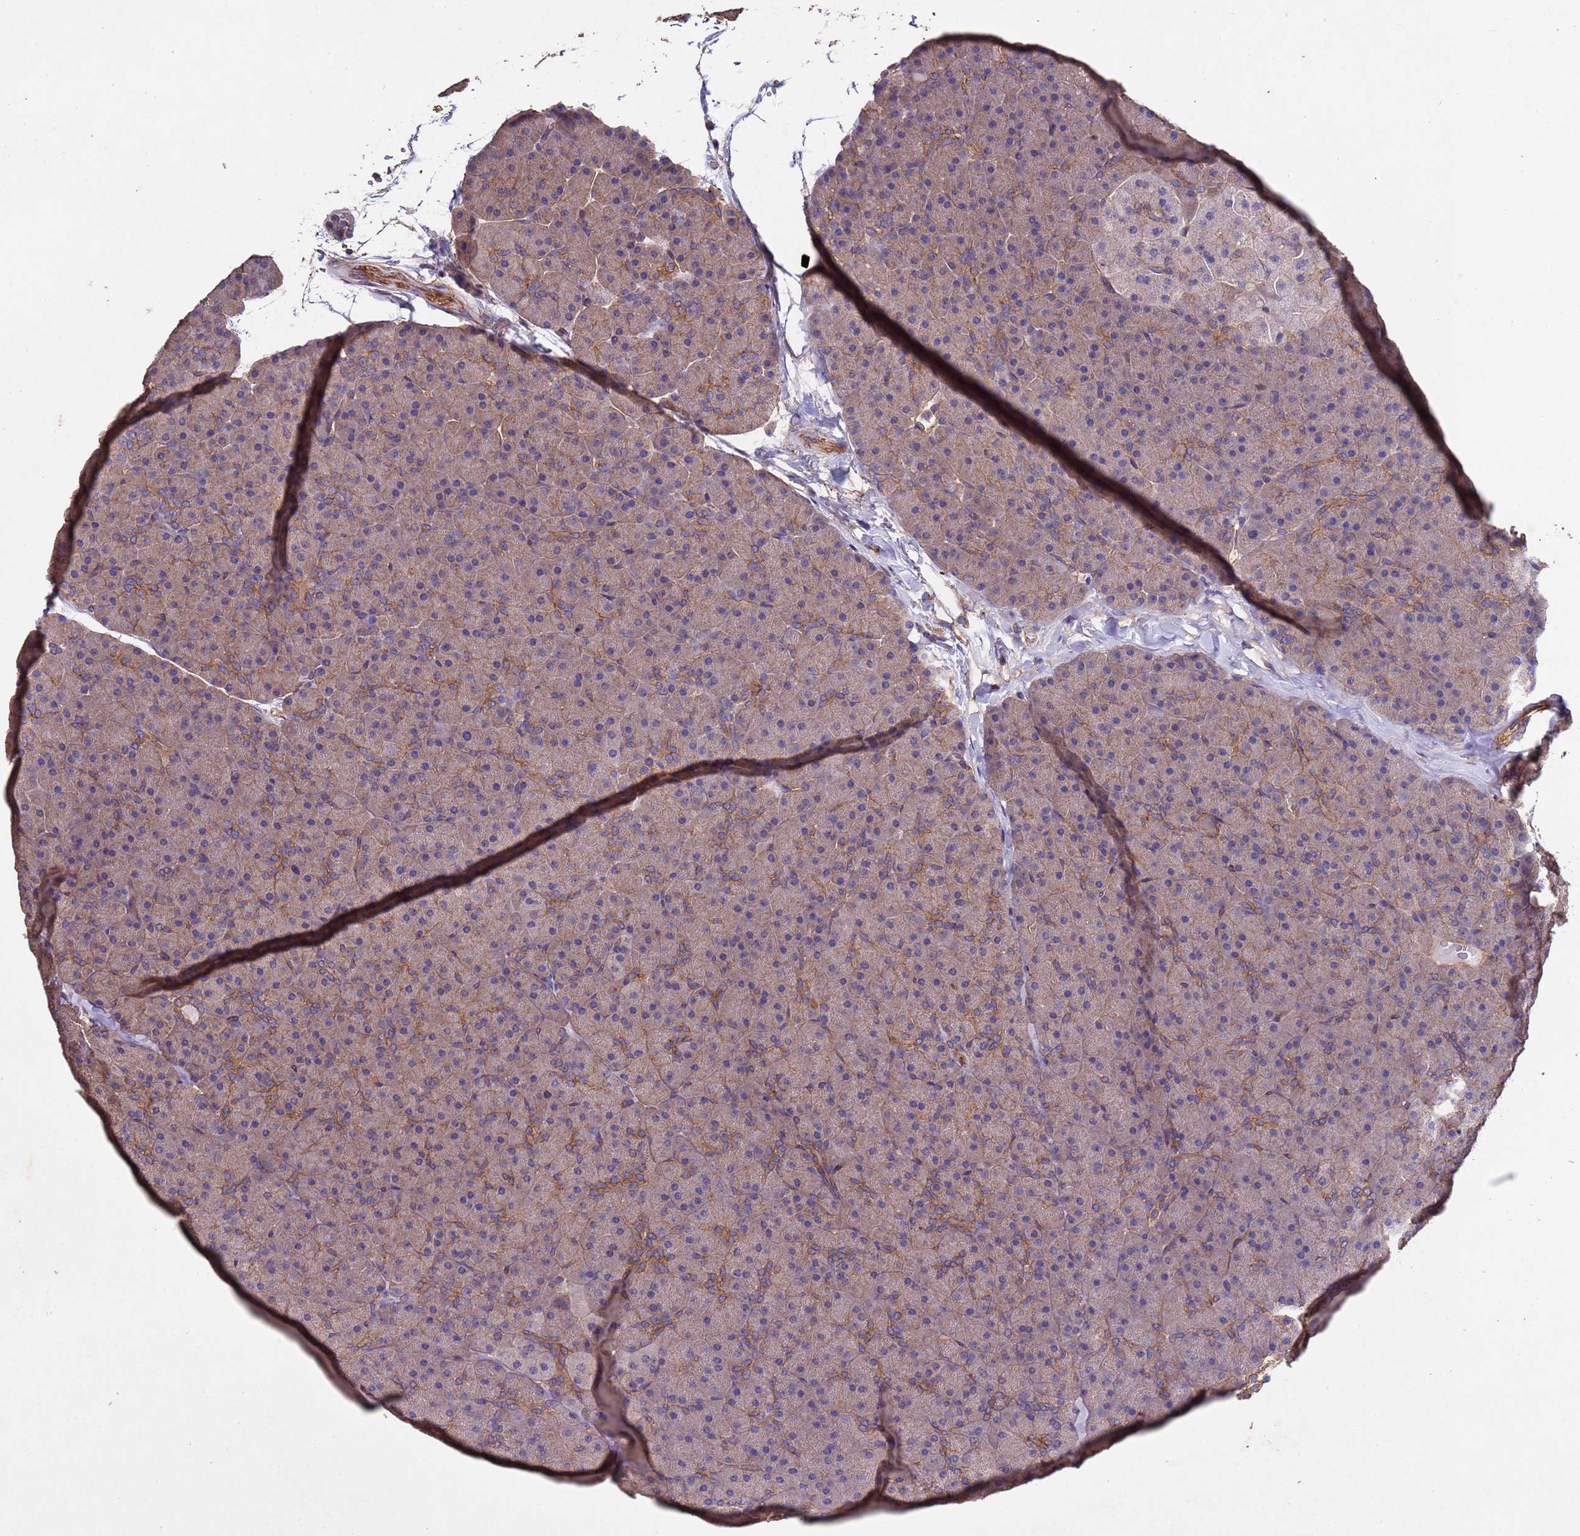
{"staining": {"intensity": "moderate", "quantity": "<25%", "location": "cytoplasmic/membranous"}, "tissue": "pancreas", "cell_type": "Exocrine glandular cells", "image_type": "normal", "snomed": [{"axis": "morphology", "description": "Normal tissue, NOS"}, {"axis": "topography", "description": "Pancreas"}], "caption": "Pancreas stained with immunohistochemistry shows moderate cytoplasmic/membranous positivity in about <25% of exocrine glandular cells. Nuclei are stained in blue.", "gene": "MTX3", "patient": {"sex": "male", "age": 36}}